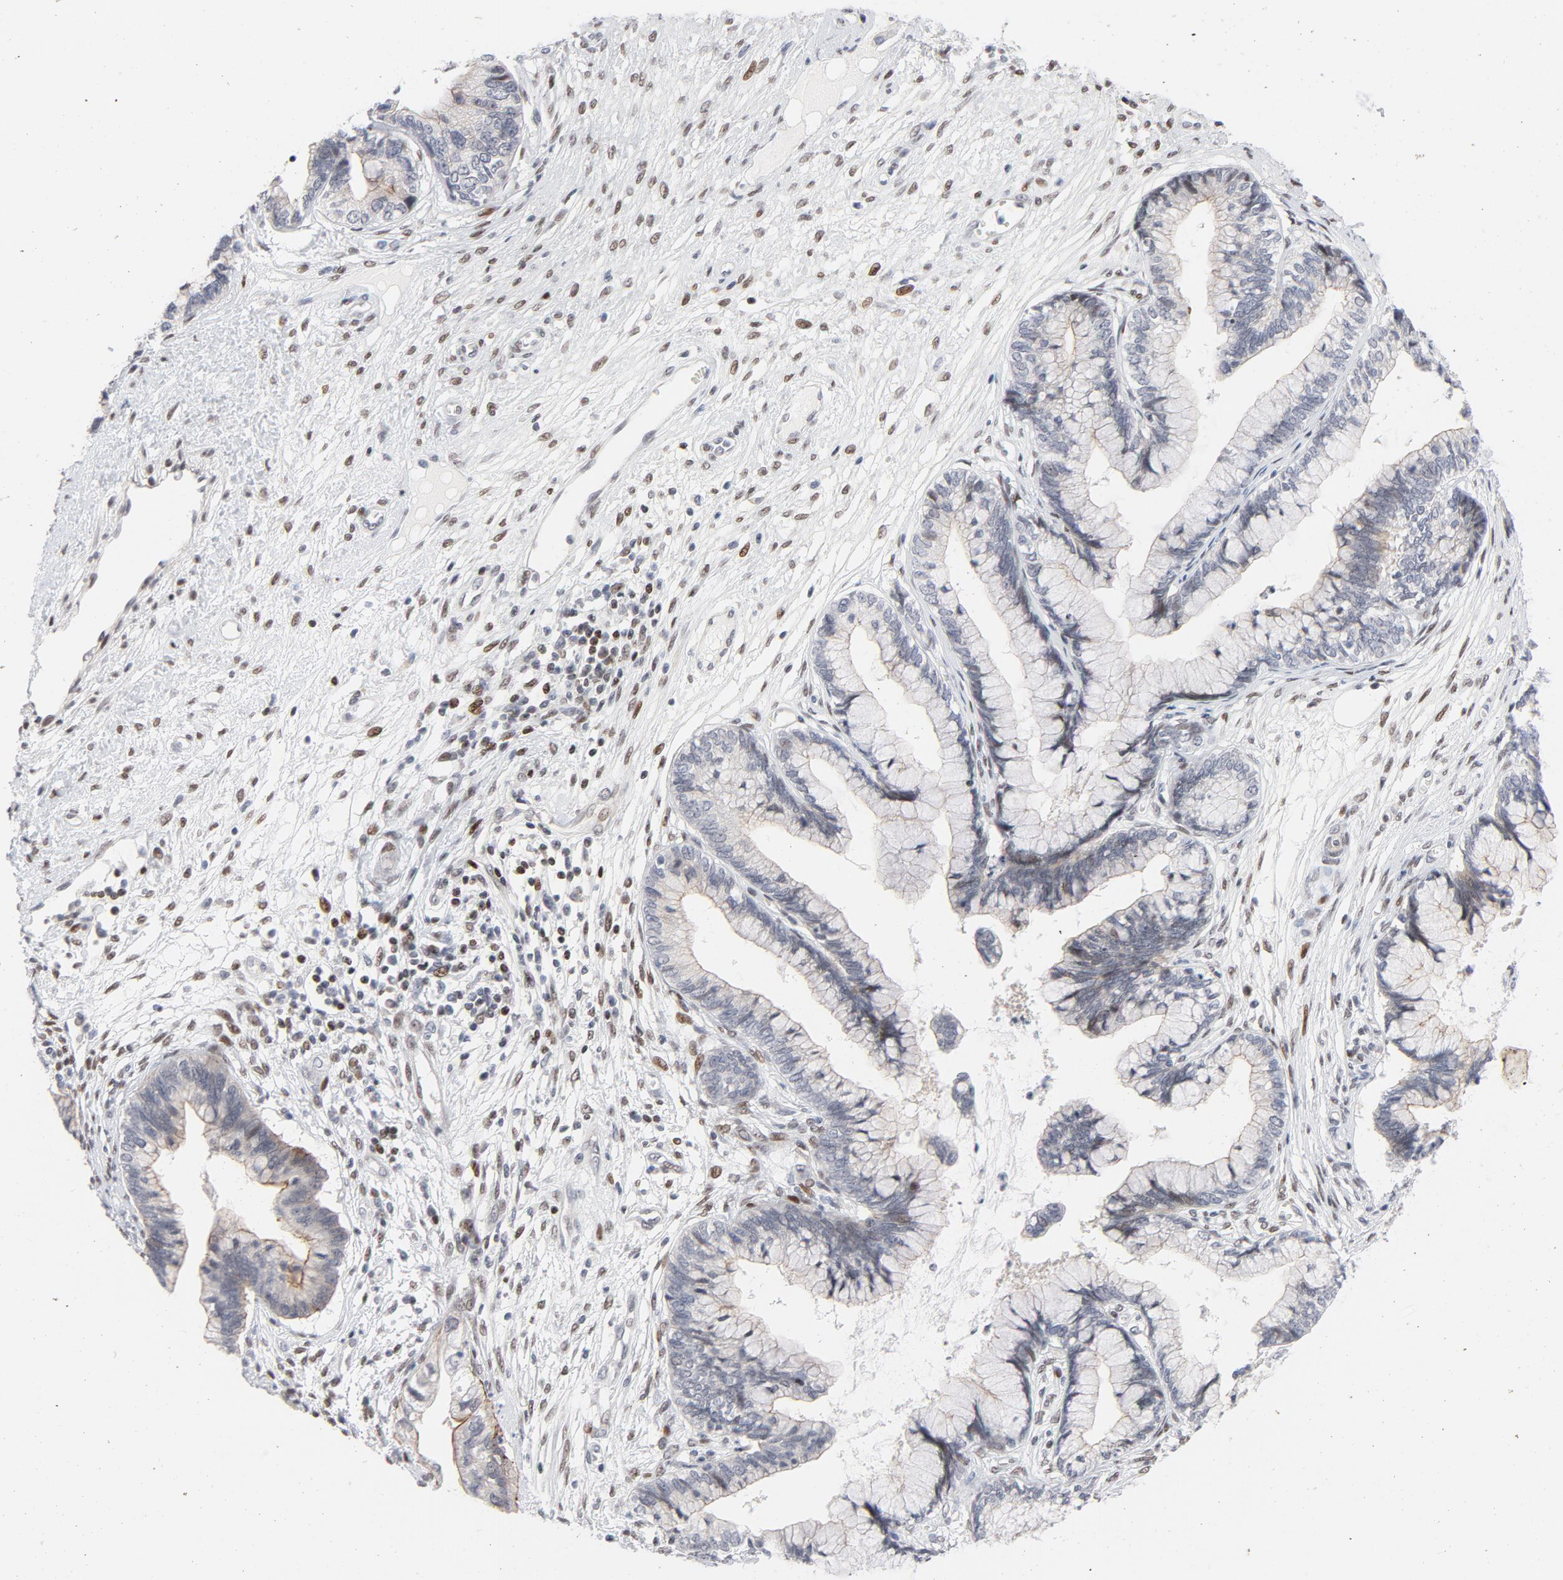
{"staining": {"intensity": "weak", "quantity": "<25%", "location": "cytoplasmic/membranous"}, "tissue": "cervical cancer", "cell_type": "Tumor cells", "image_type": "cancer", "snomed": [{"axis": "morphology", "description": "Adenocarcinoma, NOS"}, {"axis": "topography", "description": "Cervix"}], "caption": "DAB (3,3'-diaminobenzidine) immunohistochemical staining of cervical adenocarcinoma exhibits no significant staining in tumor cells. The staining is performed using DAB (3,3'-diaminobenzidine) brown chromogen with nuclei counter-stained in using hematoxylin.", "gene": "NFIC", "patient": {"sex": "female", "age": 44}}